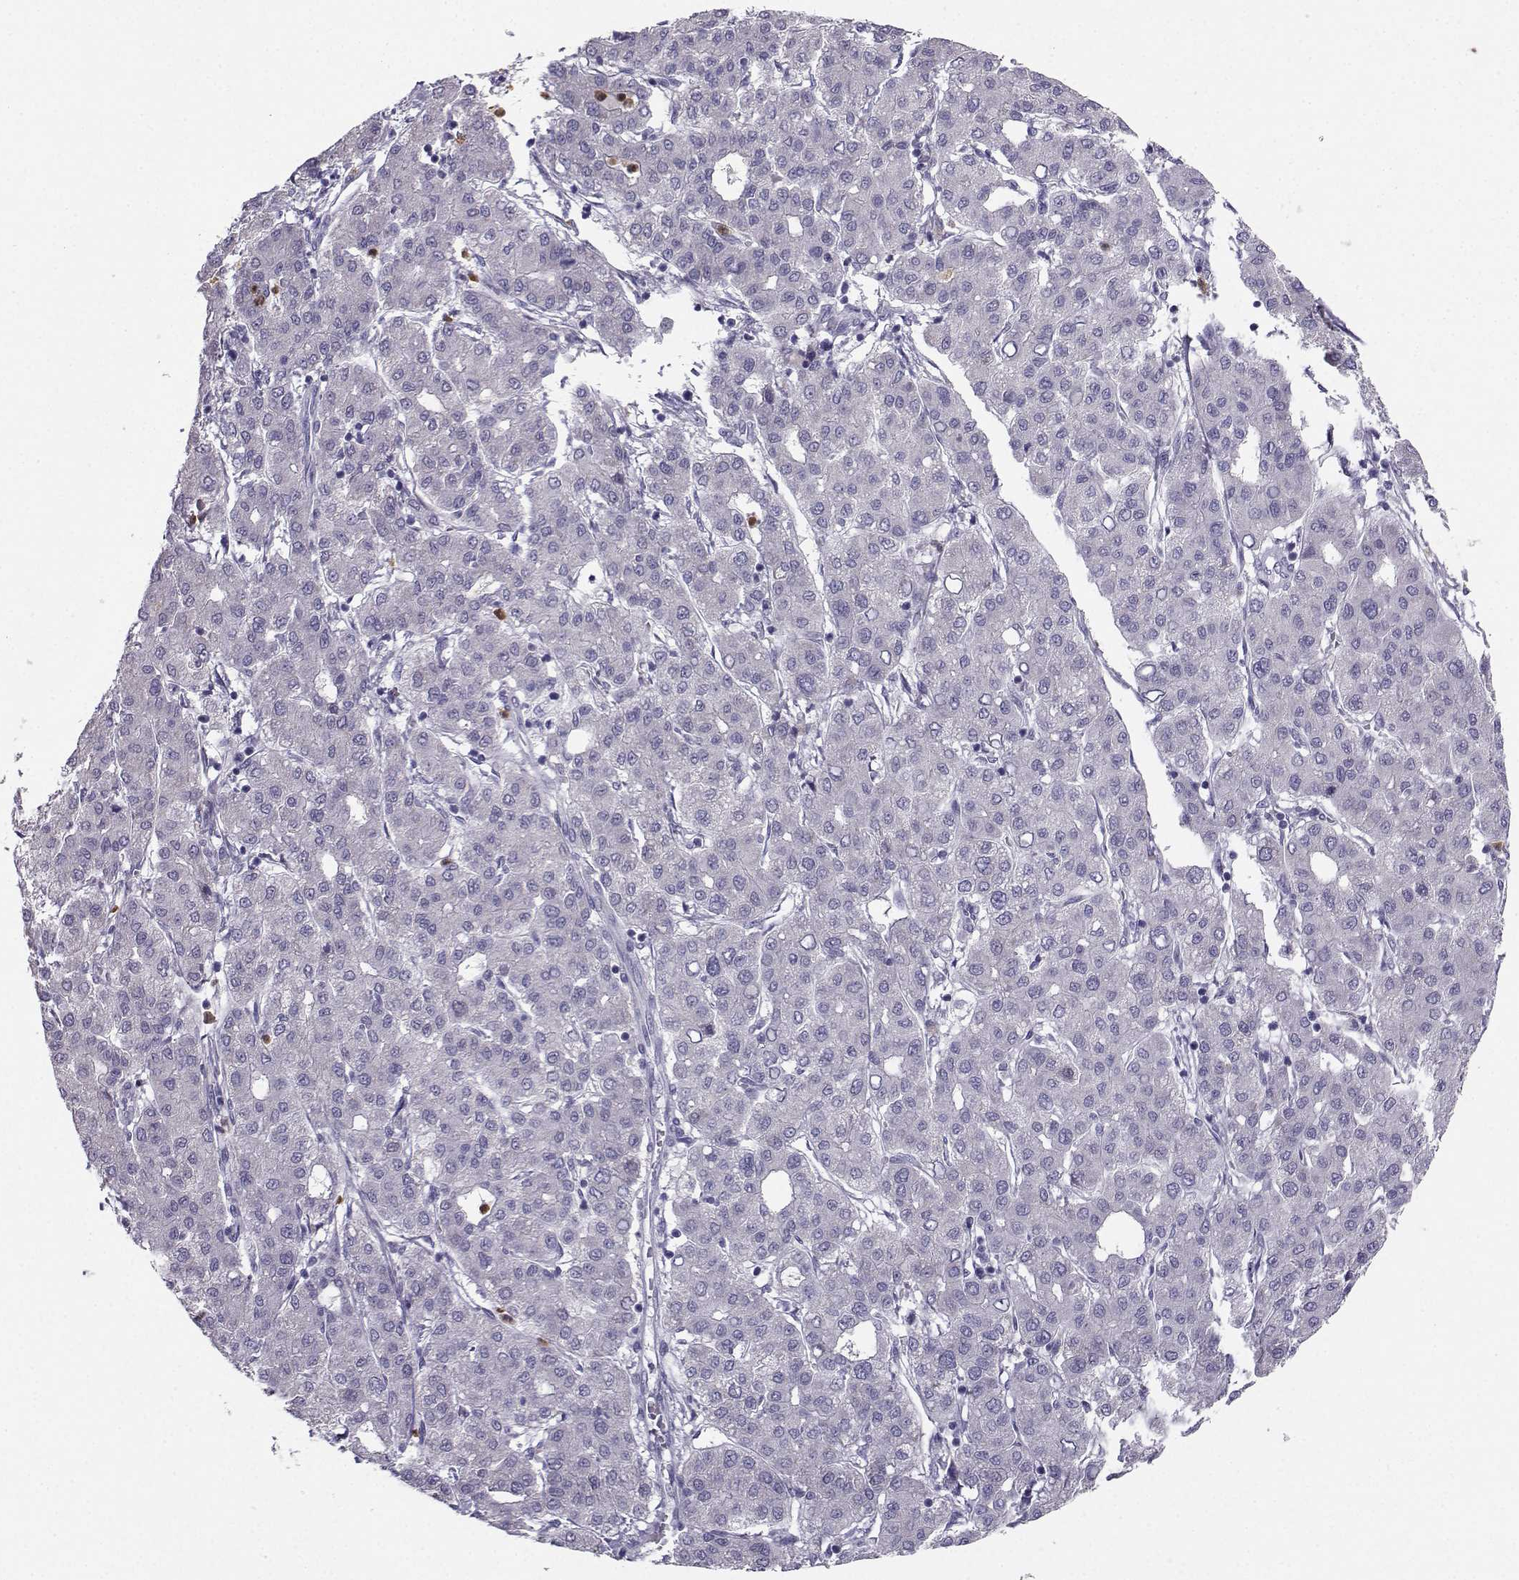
{"staining": {"intensity": "negative", "quantity": "none", "location": "none"}, "tissue": "liver cancer", "cell_type": "Tumor cells", "image_type": "cancer", "snomed": [{"axis": "morphology", "description": "Carcinoma, Hepatocellular, NOS"}, {"axis": "topography", "description": "Liver"}], "caption": "IHC image of neoplastic tissue: liver cancer (hepatocellular carcinoma) stained with DAB (3,3'-diaminobenzidine) reveals no significant protein positivity in tumor cells.", "gene": "CALY", "patient": {"sex": "male", "age": 65}}